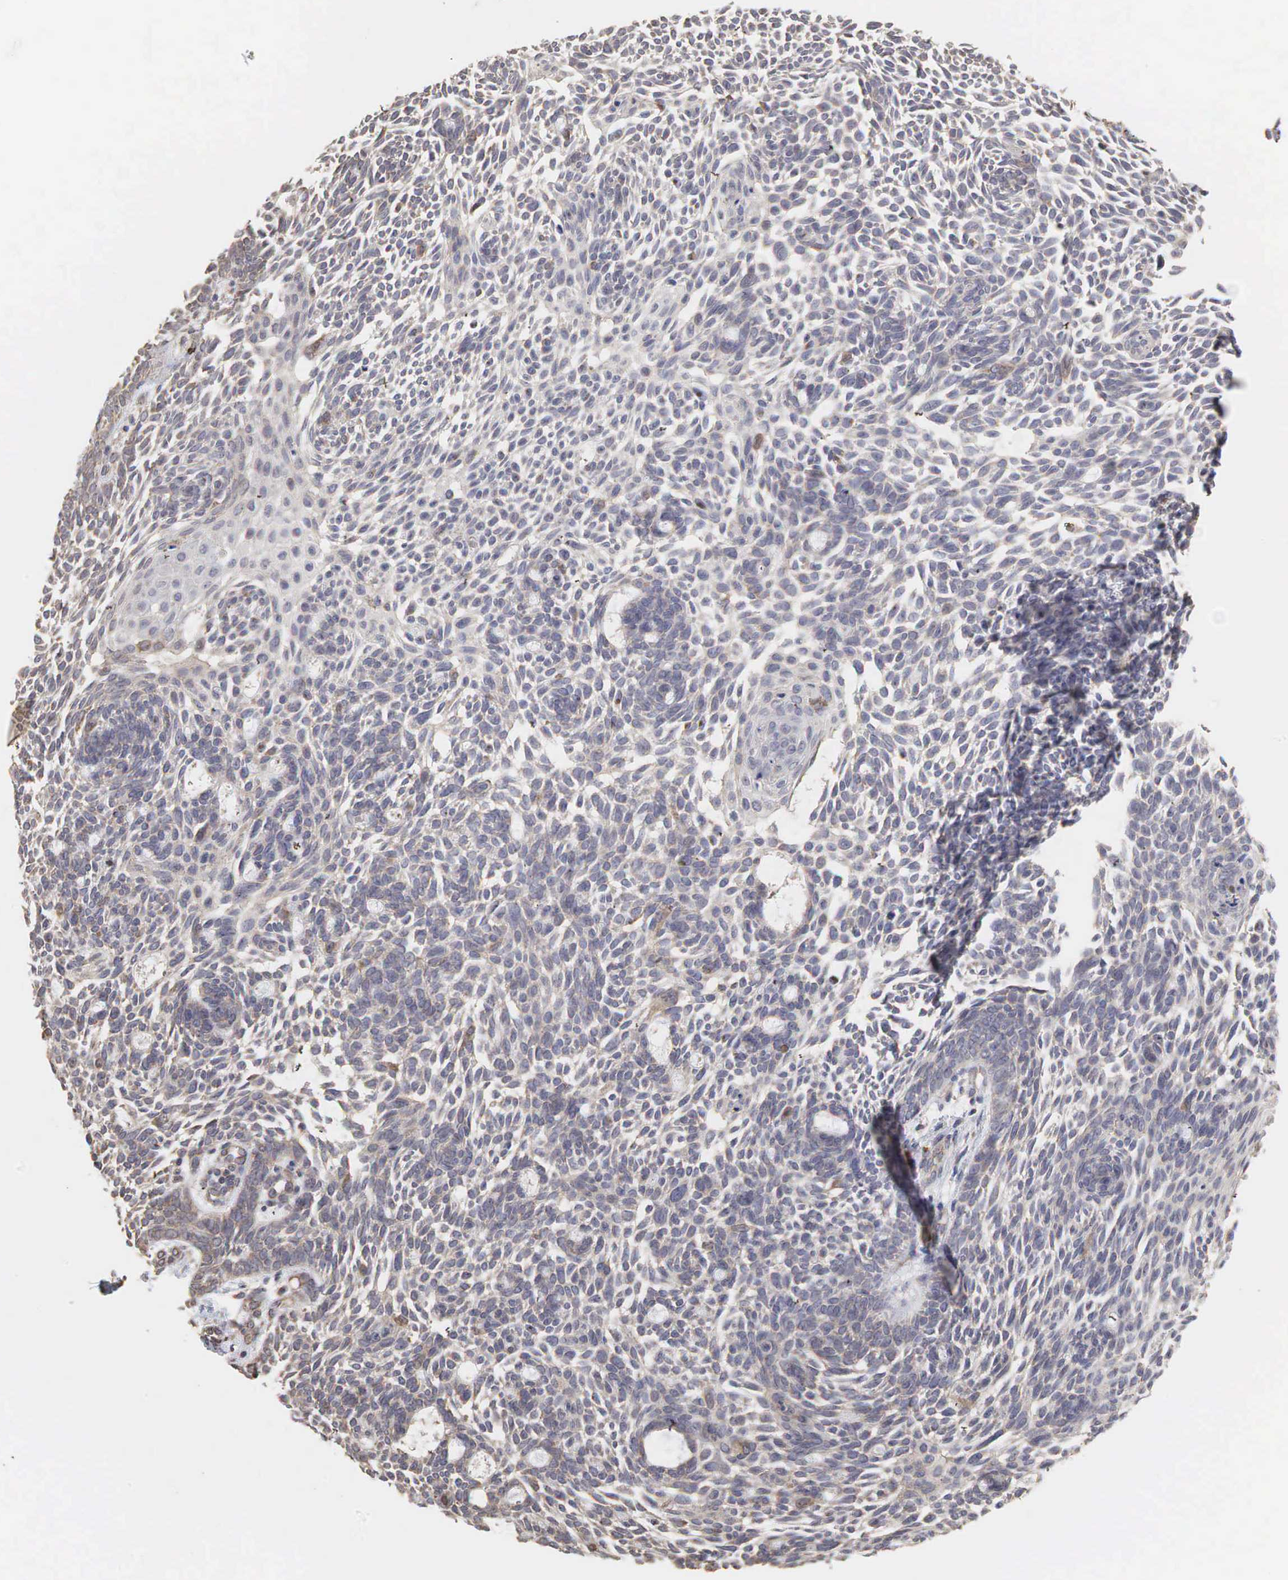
{"staining": {"intensity": "negative", "quantity": "none", "location": "none"}, "tissue": "skin cancer", "cell_type": "Tumor cells", "image_type": "cancer", "snomed": [{"axis": "morphology", "description": "Basal cell carcinoma"}, {"axis": "topography", "description": "Skin"}], "caption": "Tumor cells show no significant expression in skin cancer.", "gene": "PABPC5", "patient": {"sex": "male", "age": 58}}